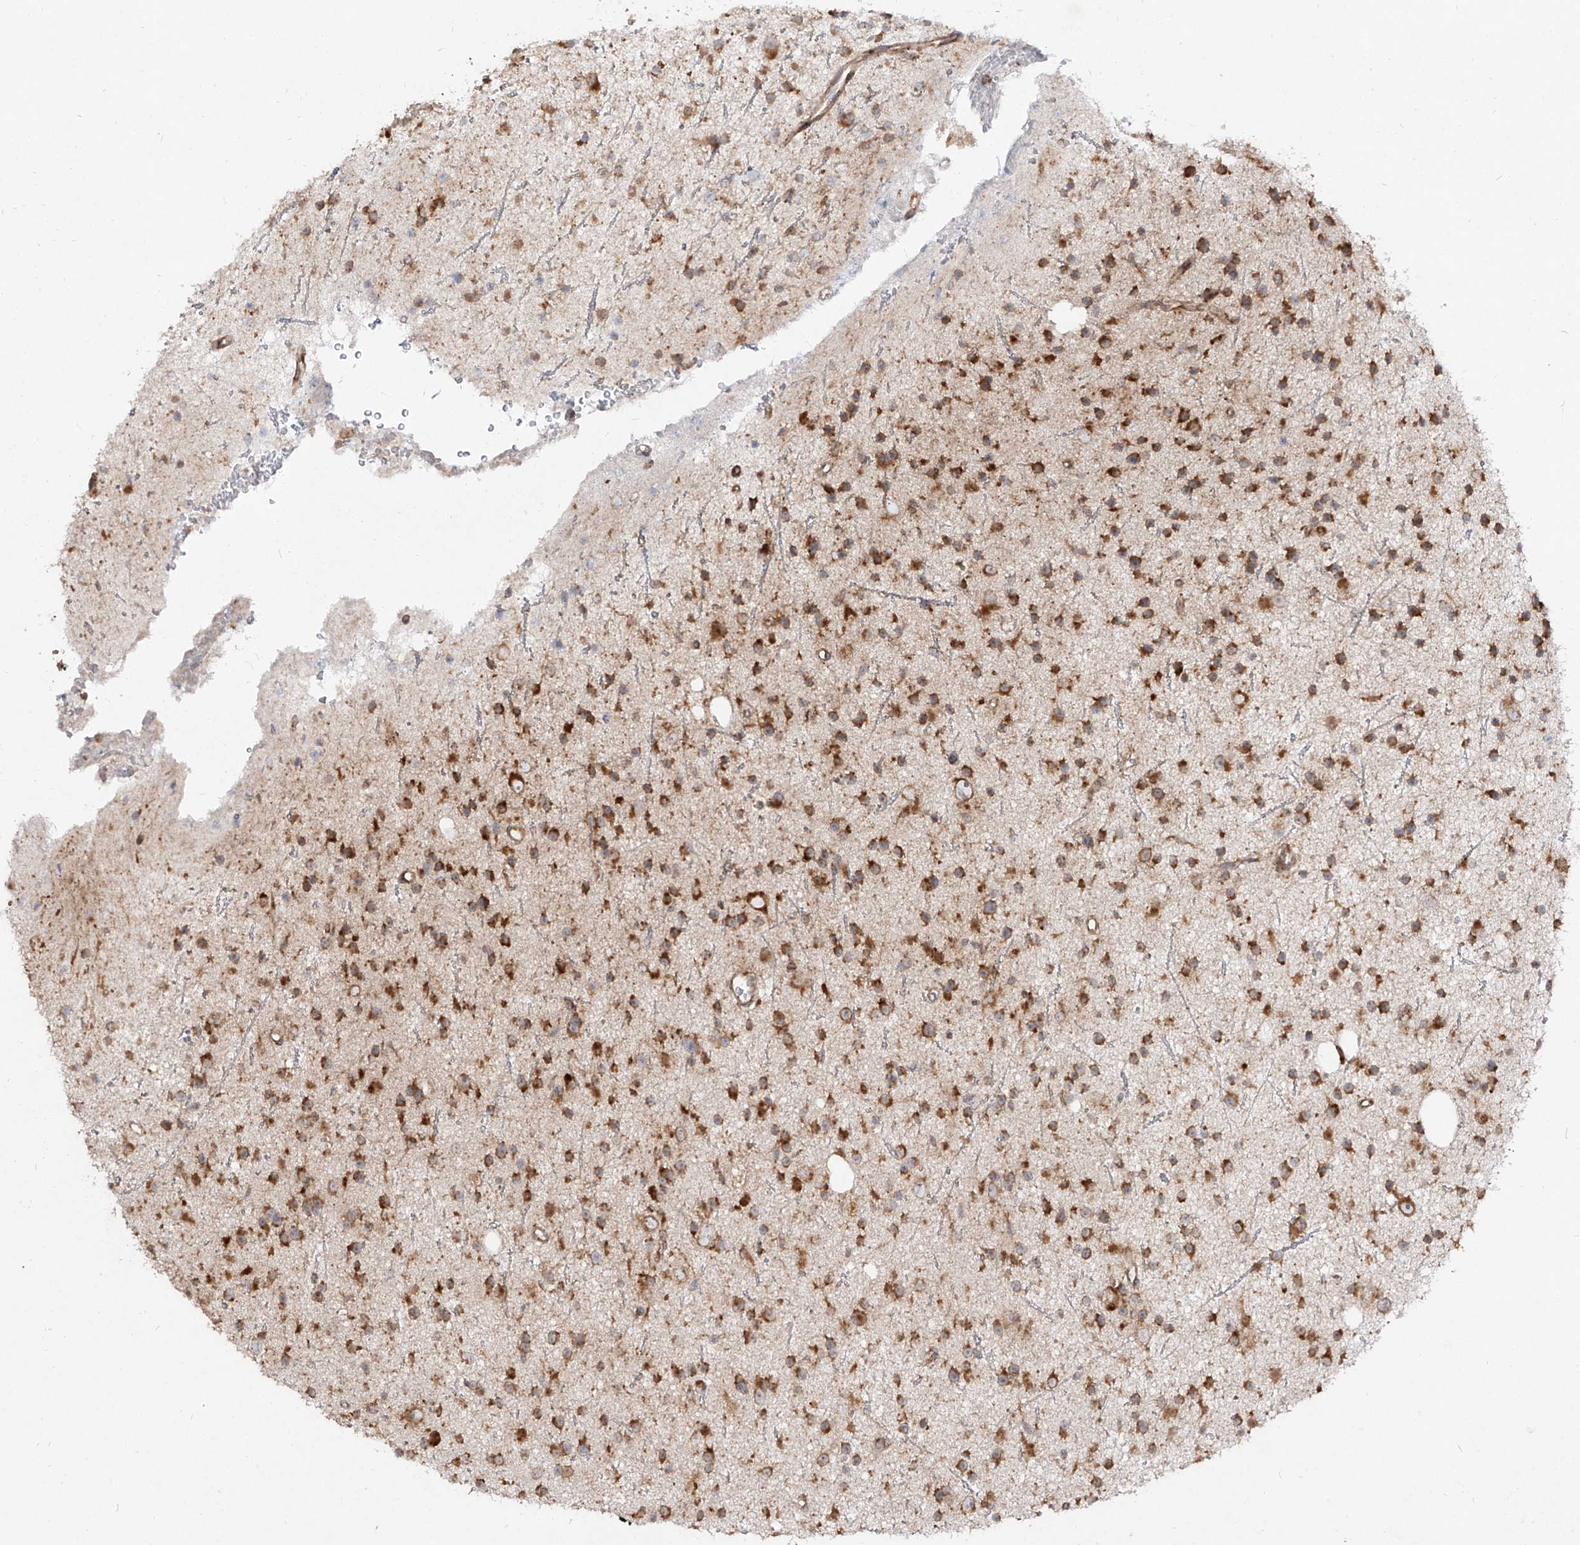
{"staining": {"intensity": "strong", "quantity": ">75%", "location": "cytoplasmic/membranous"}, "tissue": "glioma", "cell_type": "Tumor cells", "image_type": "cancer", "snomed": [{"axis": "morphology", "description": "Glioma, malignant, Low grade"}, {"axis": "topography", "description": "Cerebral cortex"}], "caption": "A high-resolution micrograph shows immunohistochemistry (IHC) staining of malignant glioma (low-grade), which shows strong cytoplasmic/membranous staining in approximately >75% of tumor cells.", "gene": "RPS25", "patient": {"sex": "female", "age": 39}}